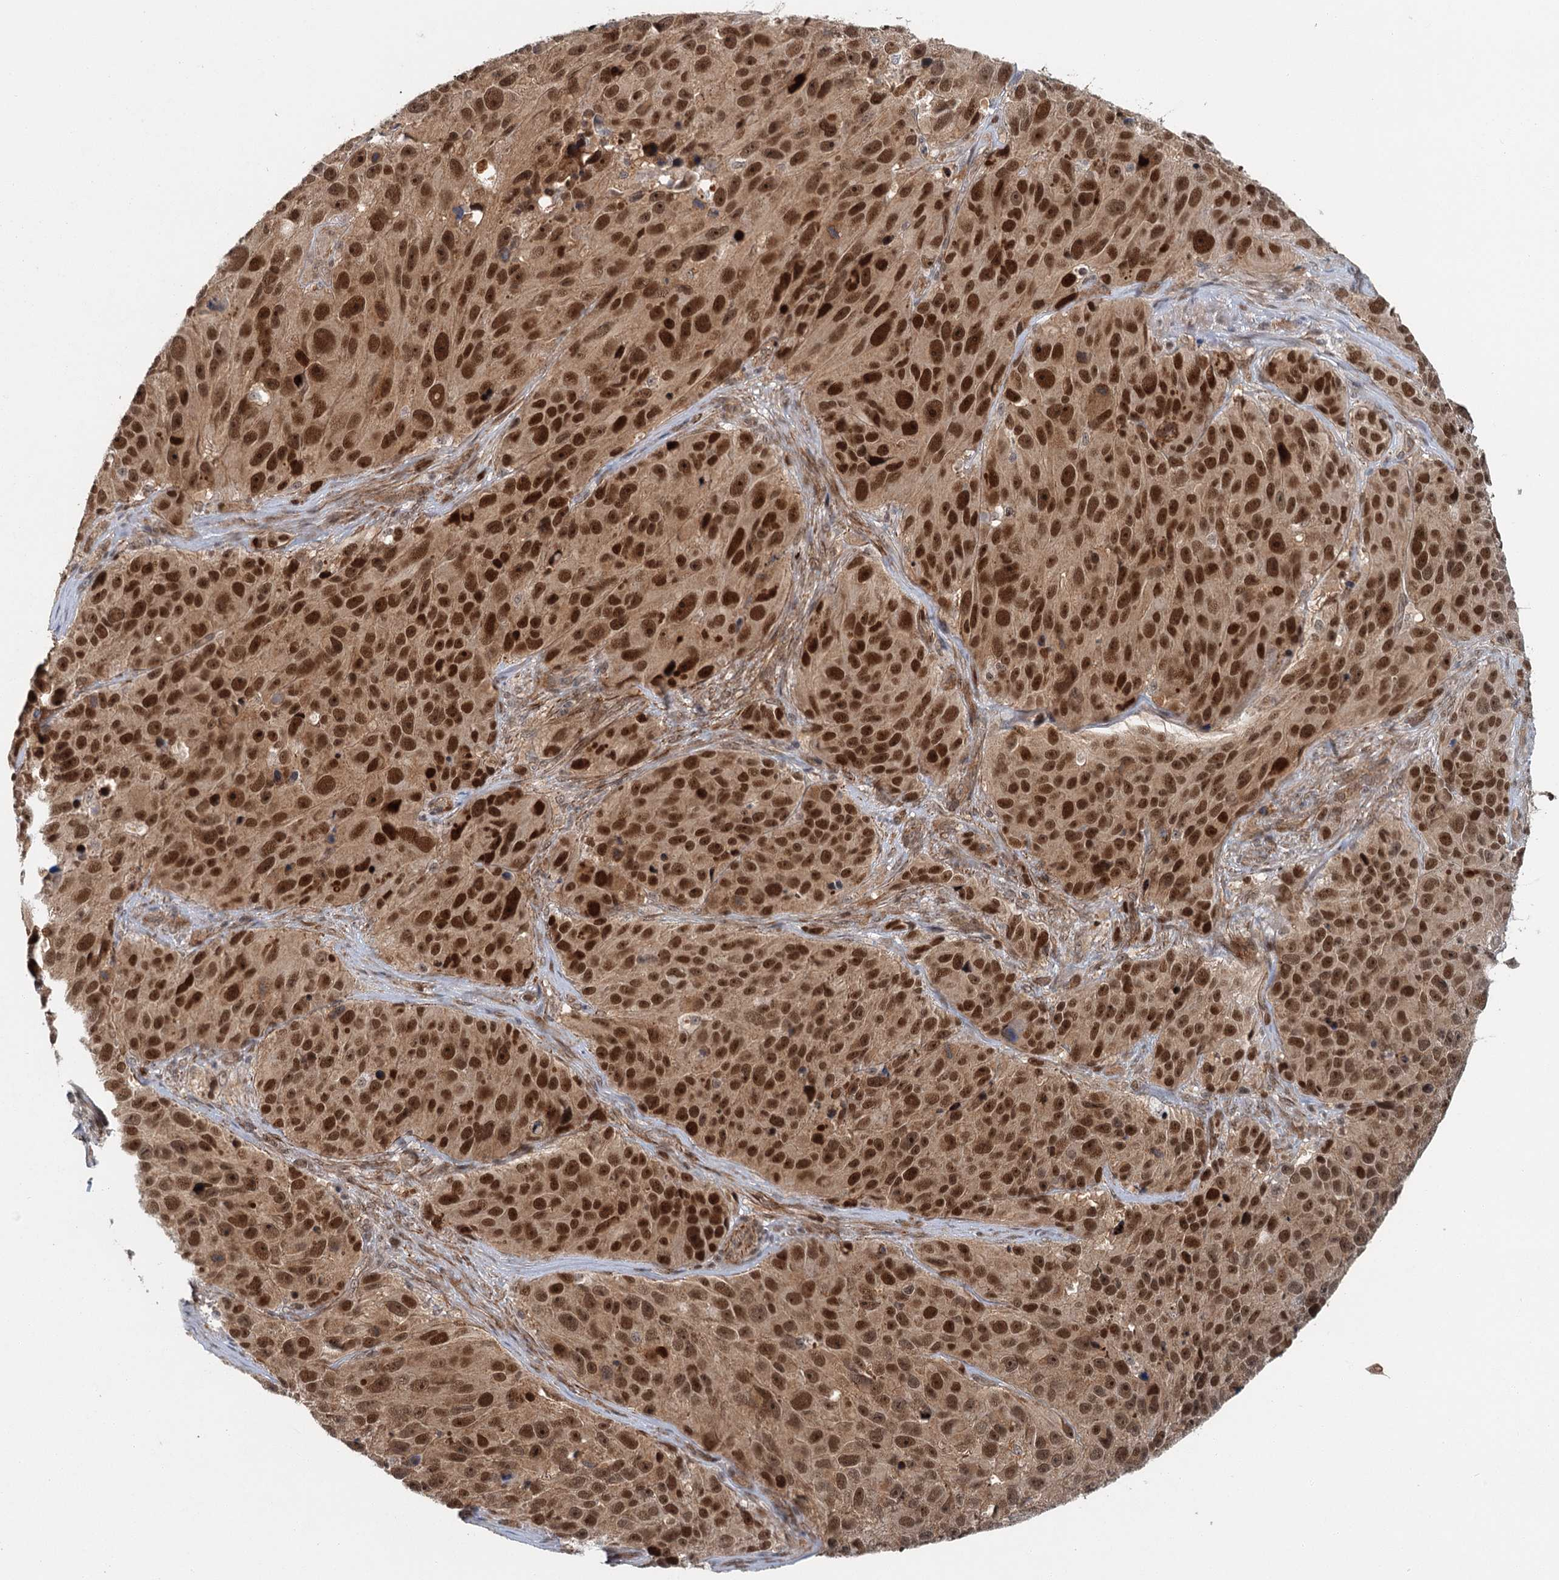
{"staining": {"intensity": "strong", "quantity": ">75%", "location": "nuclear"}, "tissue": "melanoma", "cell_type": "Tumor cells", "image_type": "cancer", "snomed": [{"axis": "morphology", "description": "Malignant melanoma, NOS"}, {"axis": "topography", "description": "Skin"}], "caption": "Brown immunohistochemical staining in melanoma shows strong nuclear staining in approximately >75% of tumor cells.", "gene": "TAS2R42", "patient": {"sex": "male", "age": 84}}